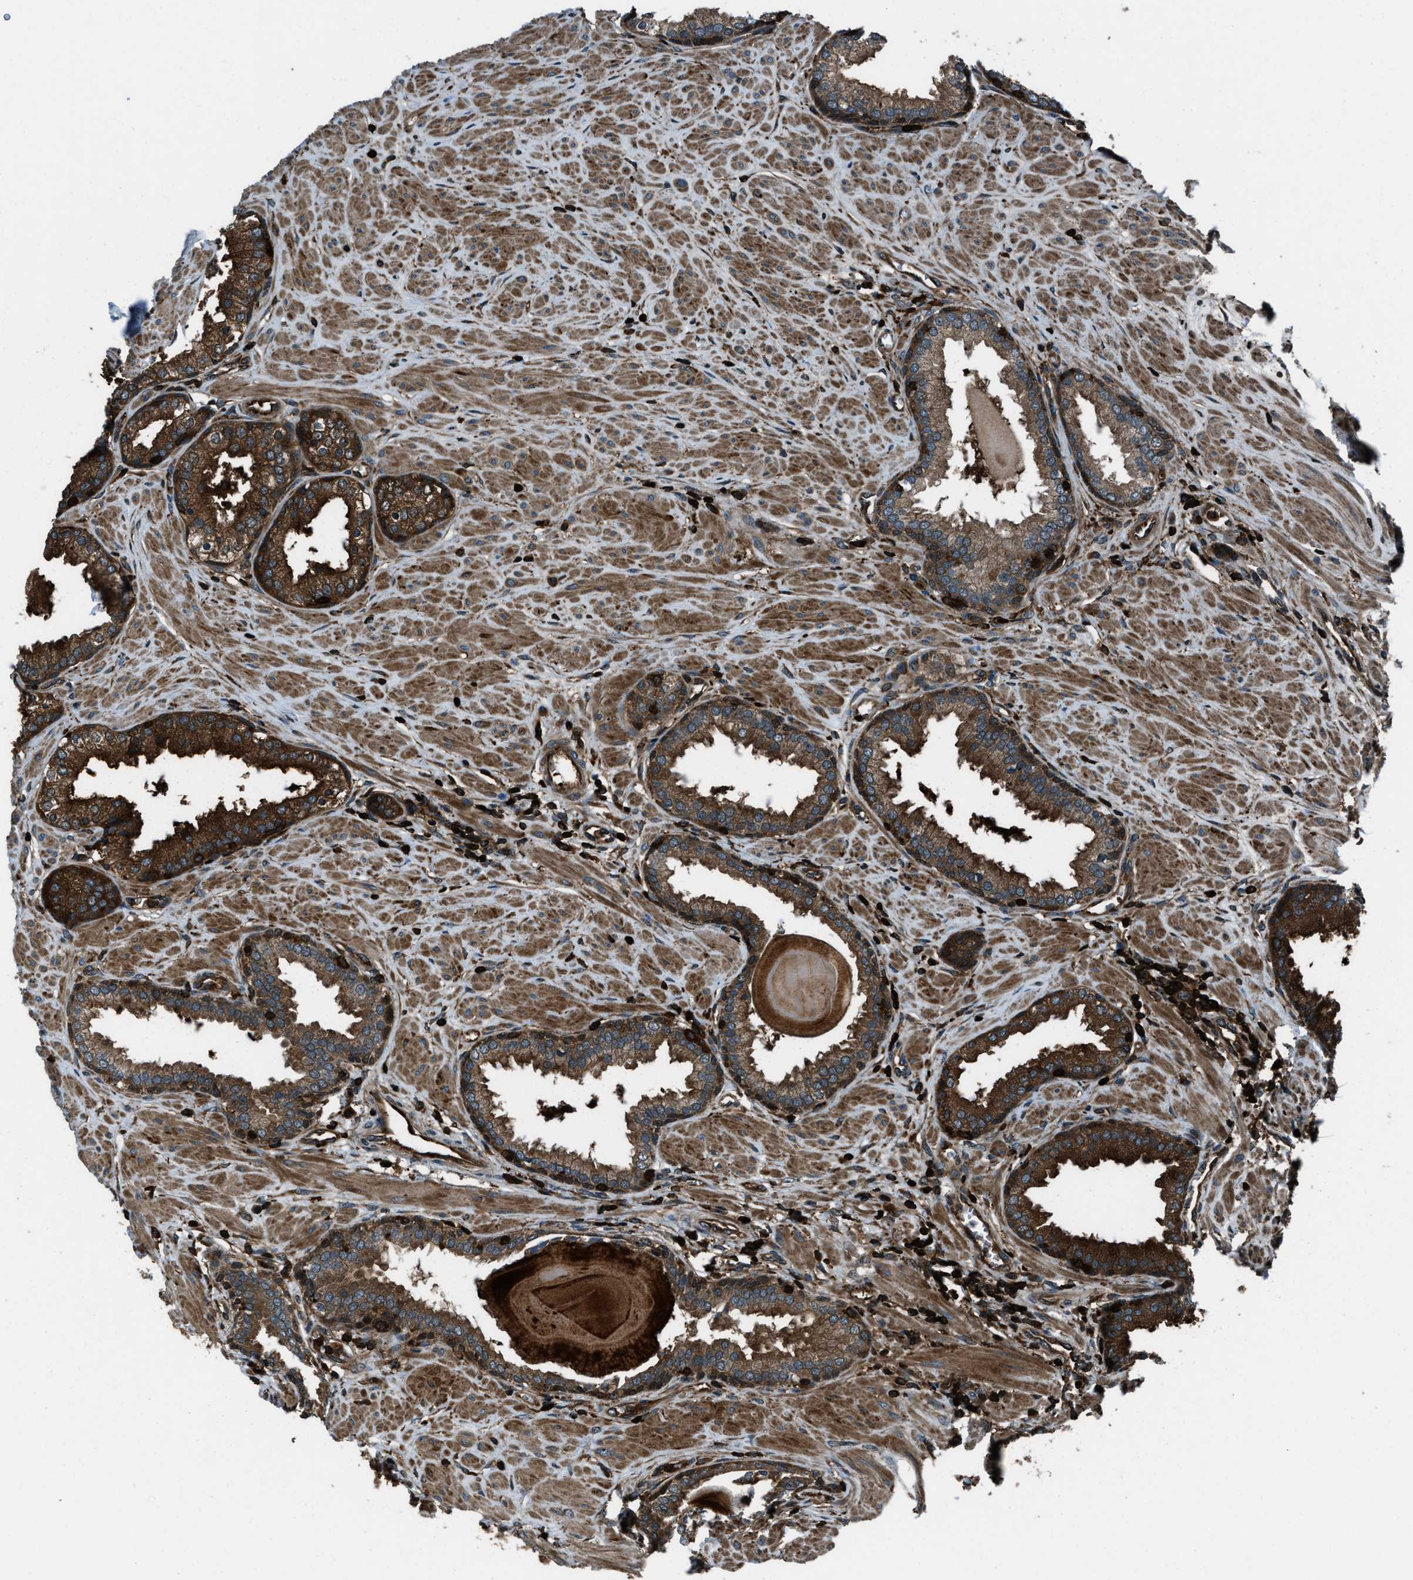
{"staining": {"intensity": "strong", "quantity": ">75%", "location": "cytoplasmic/membranous"}, "tissue": "prostate", "cell_type": "Glandular cells", "image_type": "normal", "snomed": [{"axis": "morphology", "description": "Normal tissue, NOS"}, {"axis": "topography", "description": "Prostate"}], "caption": "Unremarkable prostate demonstrates strong cytoplasmic/membranous positivity in about >75% of glandular cells Using DAB (brown) and hematoxylin (blue) stains, captured at high magnification using brightfield microscopy..", "gene": "SNX30", "patient": {"sex": "male", "age": 51}}